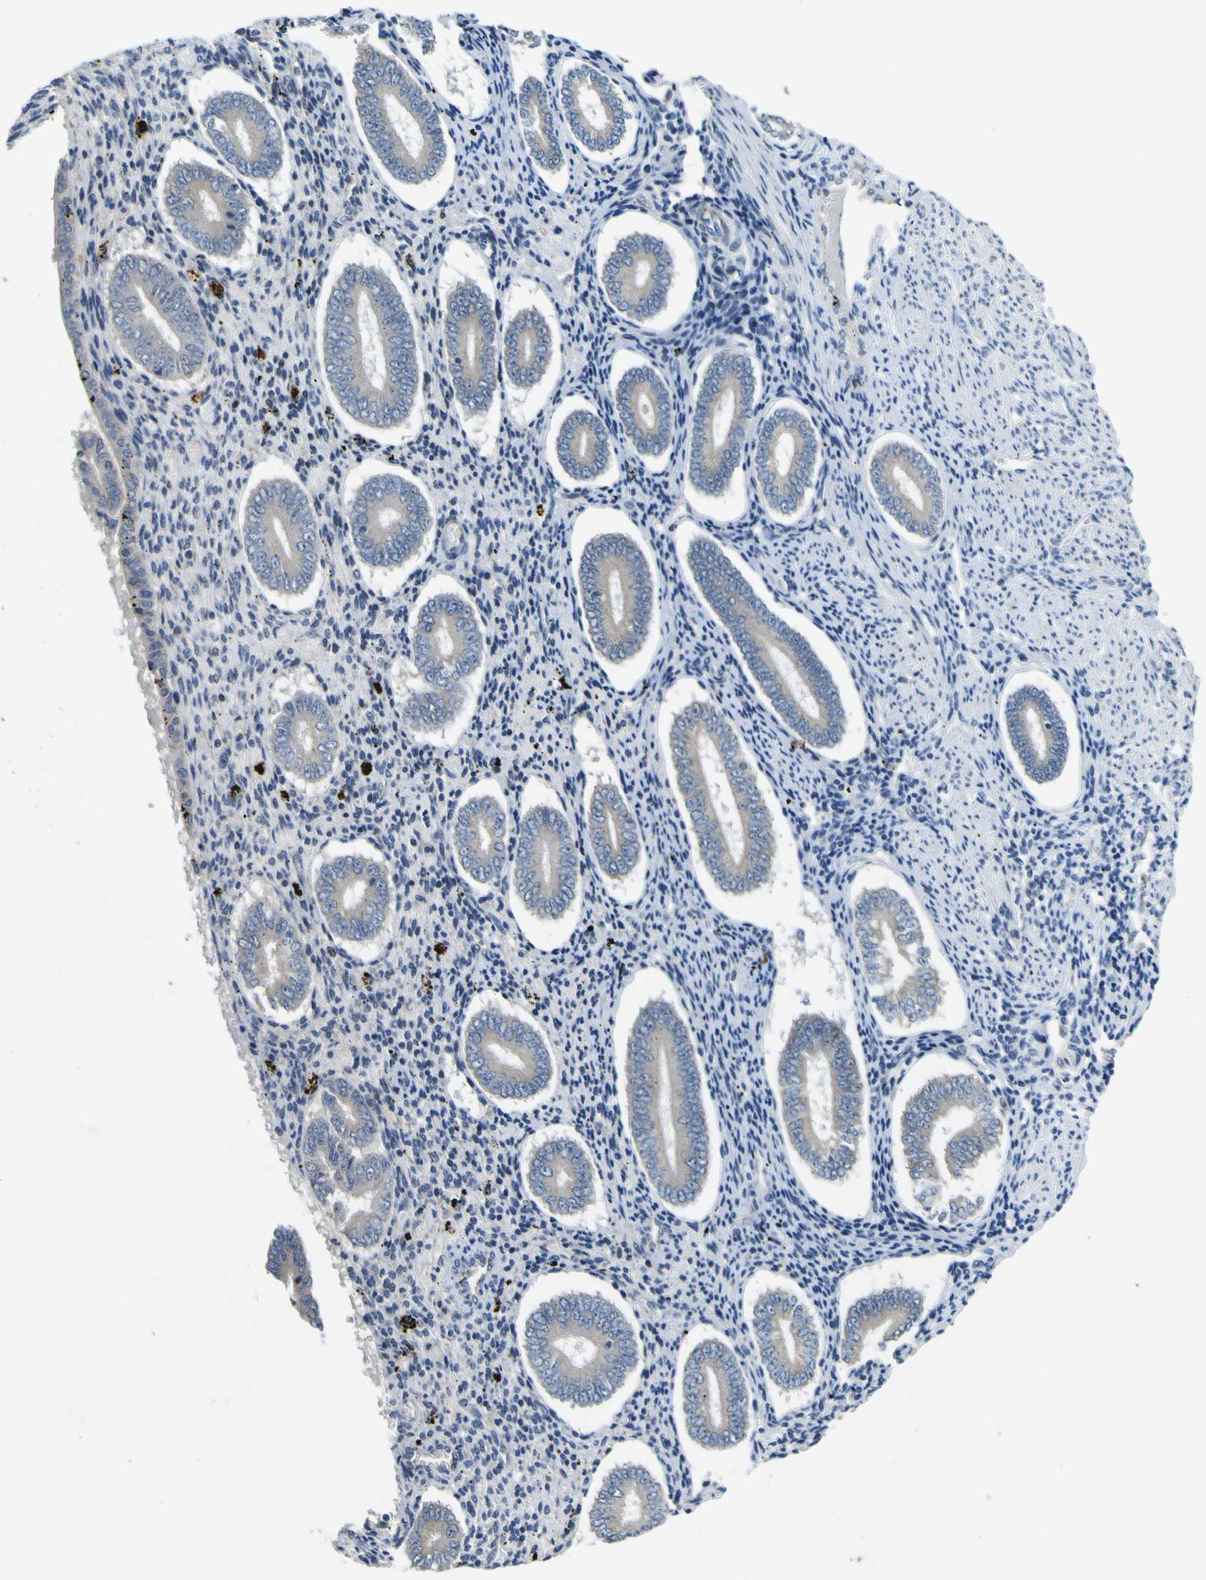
{"staining": {"intensity": "negative", "quantity": "none", "location": "none"}, "tissue": "endometrium", "cell_type": "Cells in endometrial stroma", "image_type": "normal", "snomed": [{"axis": "morphology", "description": "Normal tissue, NOS"}, {"axis": "topography", "description": "Endometrium"}], "caption": "Immunohistochemistry histopathology image of normal human endometrium stained for a protein (brown), which demonstrates no positivity in cells in endometrial stroma.", "gene": "LDLR", "patient": {"sex": "female", "age": 42}}